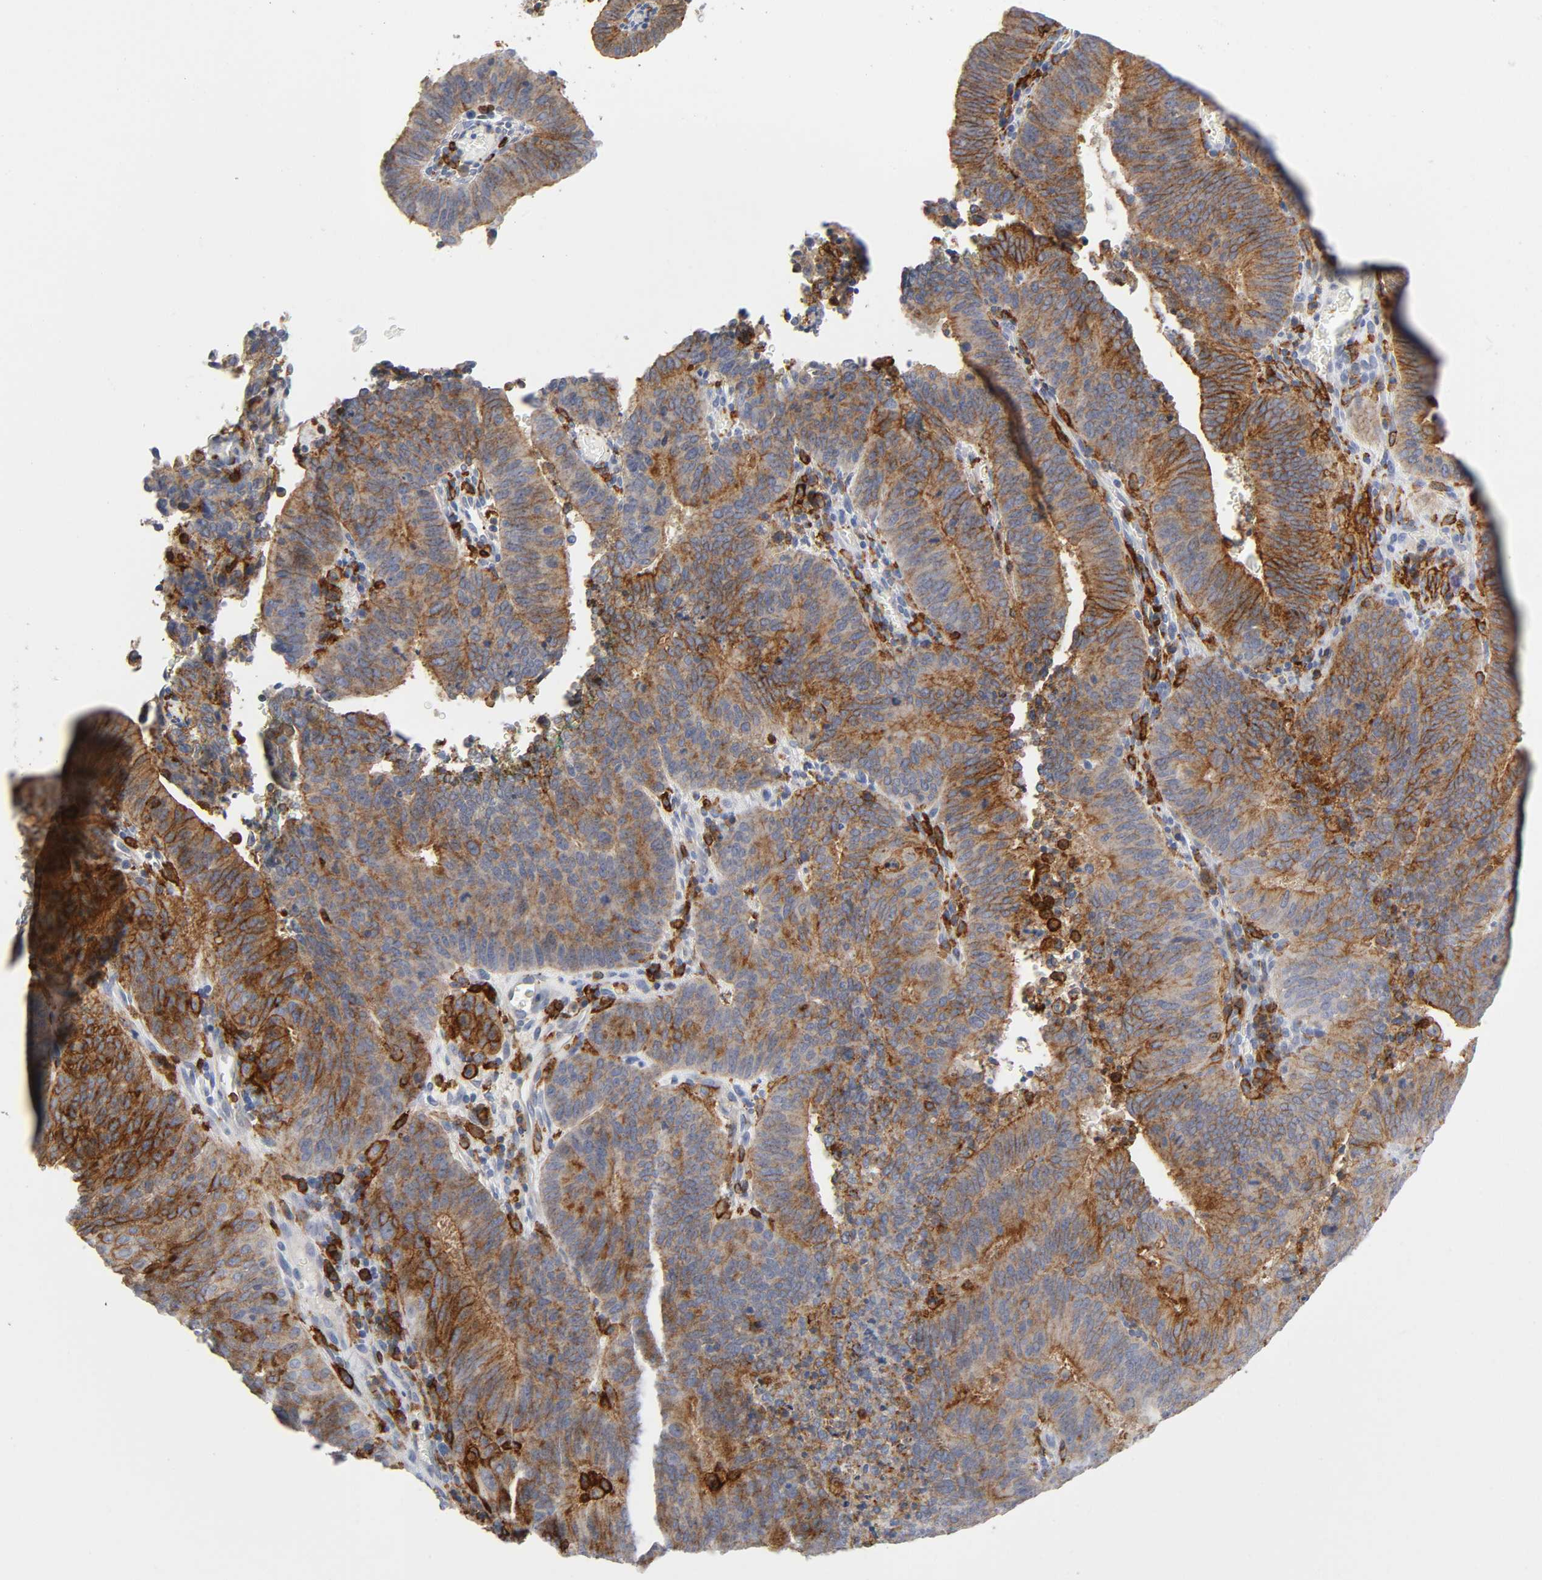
{"staining": {"intensity": "moderate", "quantity": ">75%", "location": "cytoplasmic/membranous"}, "tissue": "cervical cancer", "cell_type": "Tumor cells", "image_type": "cancer", "snomed": [{"axis": "morphology", "description": "Adenocarcinoma, NOS"}, {"axis": "topography", "description": "Cervix"}], "caption": "This is a histology image of IHC staining of adenocarcinoma (cervical), which shows moderate expression in the cytoplasmic/membranous of tumor cells.", "gene": "LYN", "patient": {"sex": "female", "age": 44}}